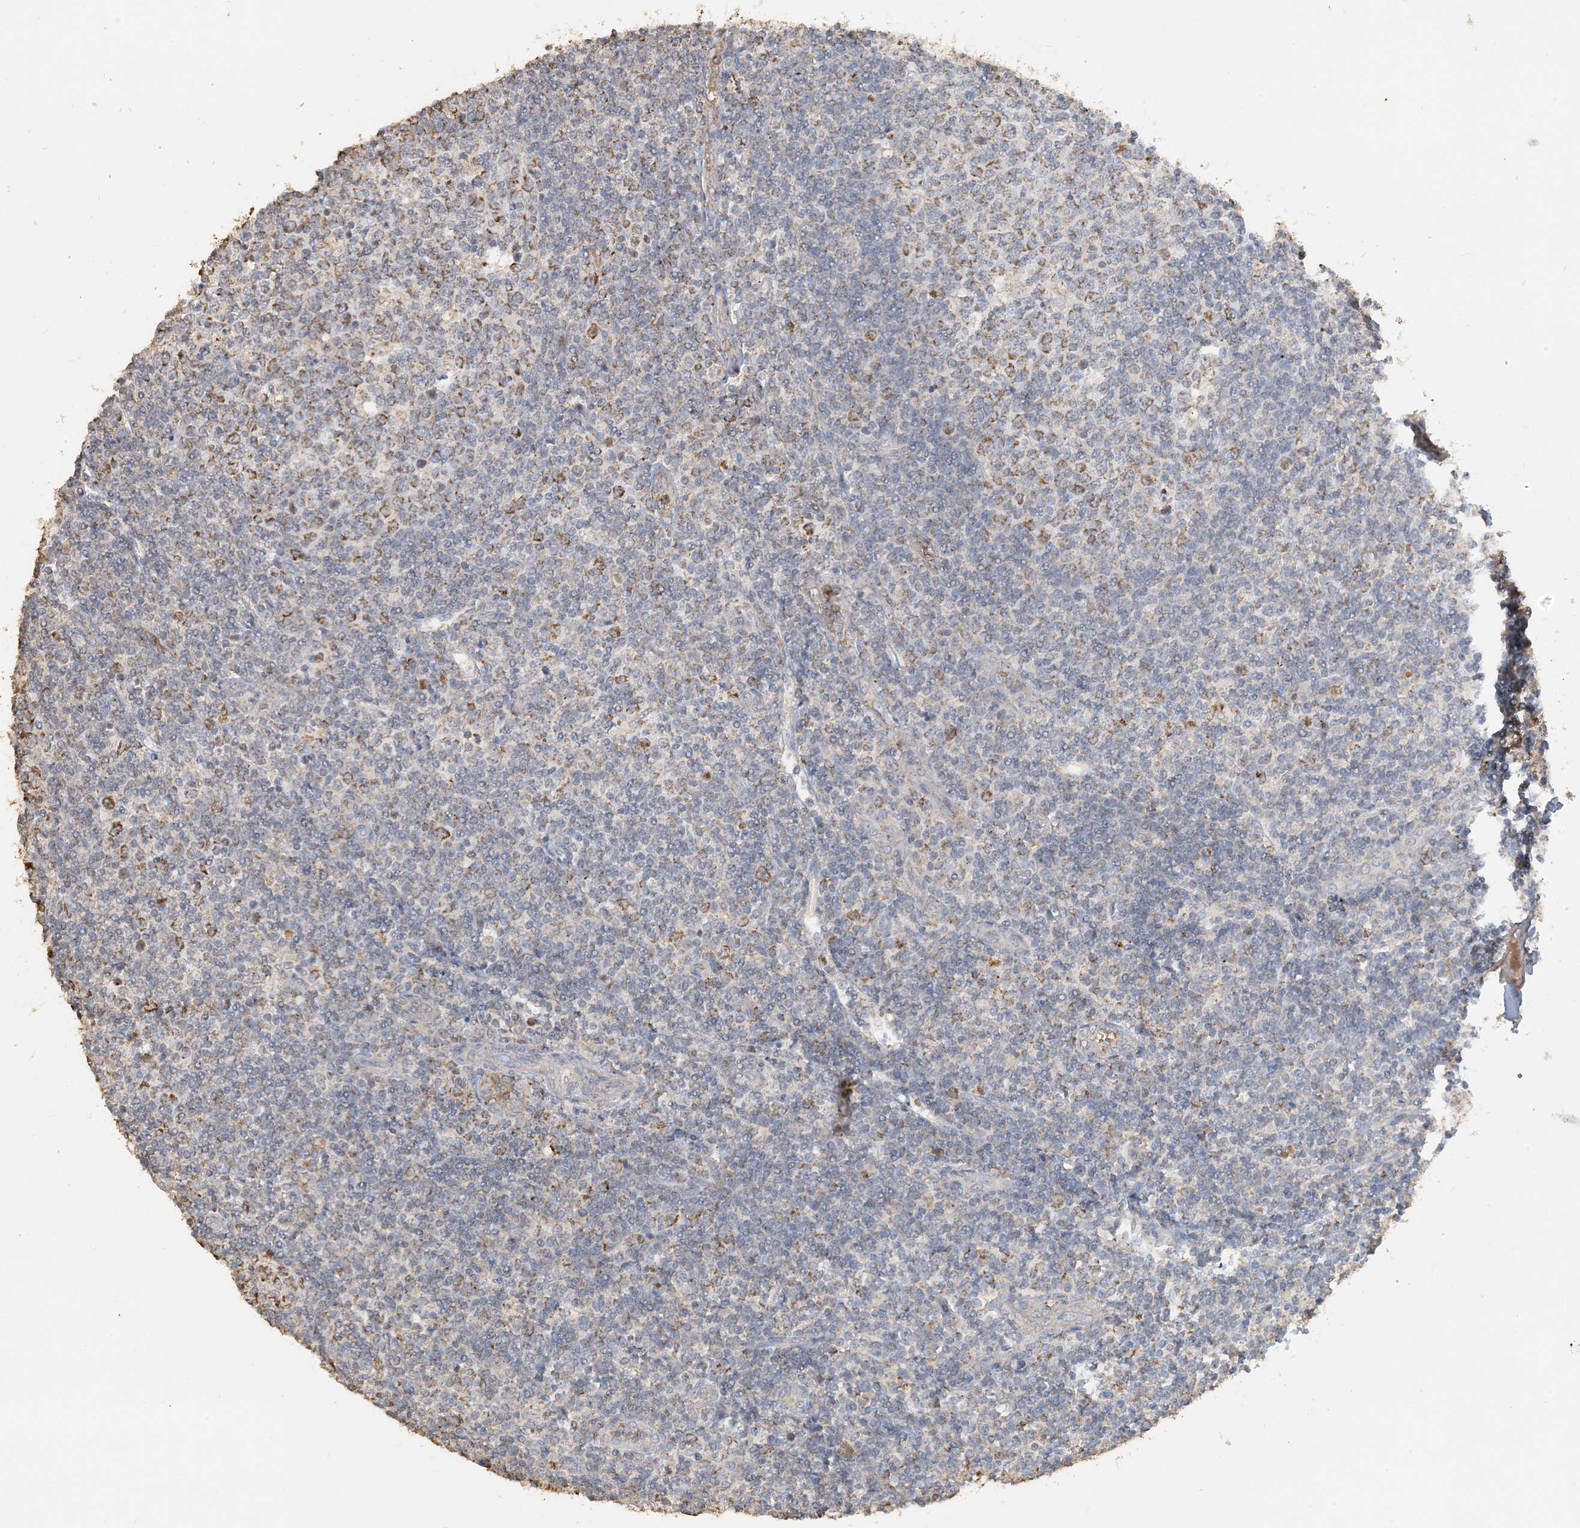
{"staining": {"intensity": "moderate", "quantity": "25%-75%", "location": "cytoplasmic/membranous"}, "tissue": "tonsil", "cell_type": "Germinal center cells", "image_type": "normal", "snomed": [{"axis": "morphology", "description": "Normal tissue, NOS"}, {"axis": "topography", "description": "Tonsil"}], "caption": "Protein staining demonstrates moderate cytoplasmic/membranous staining in about 25%-75% of germinal center cells in unremarkable tonsil. The protein is shown in brown color, while the nuclei are stained blue.", "gene": "SFMBT2", "patient": {"sex": "female", "age": 19}}